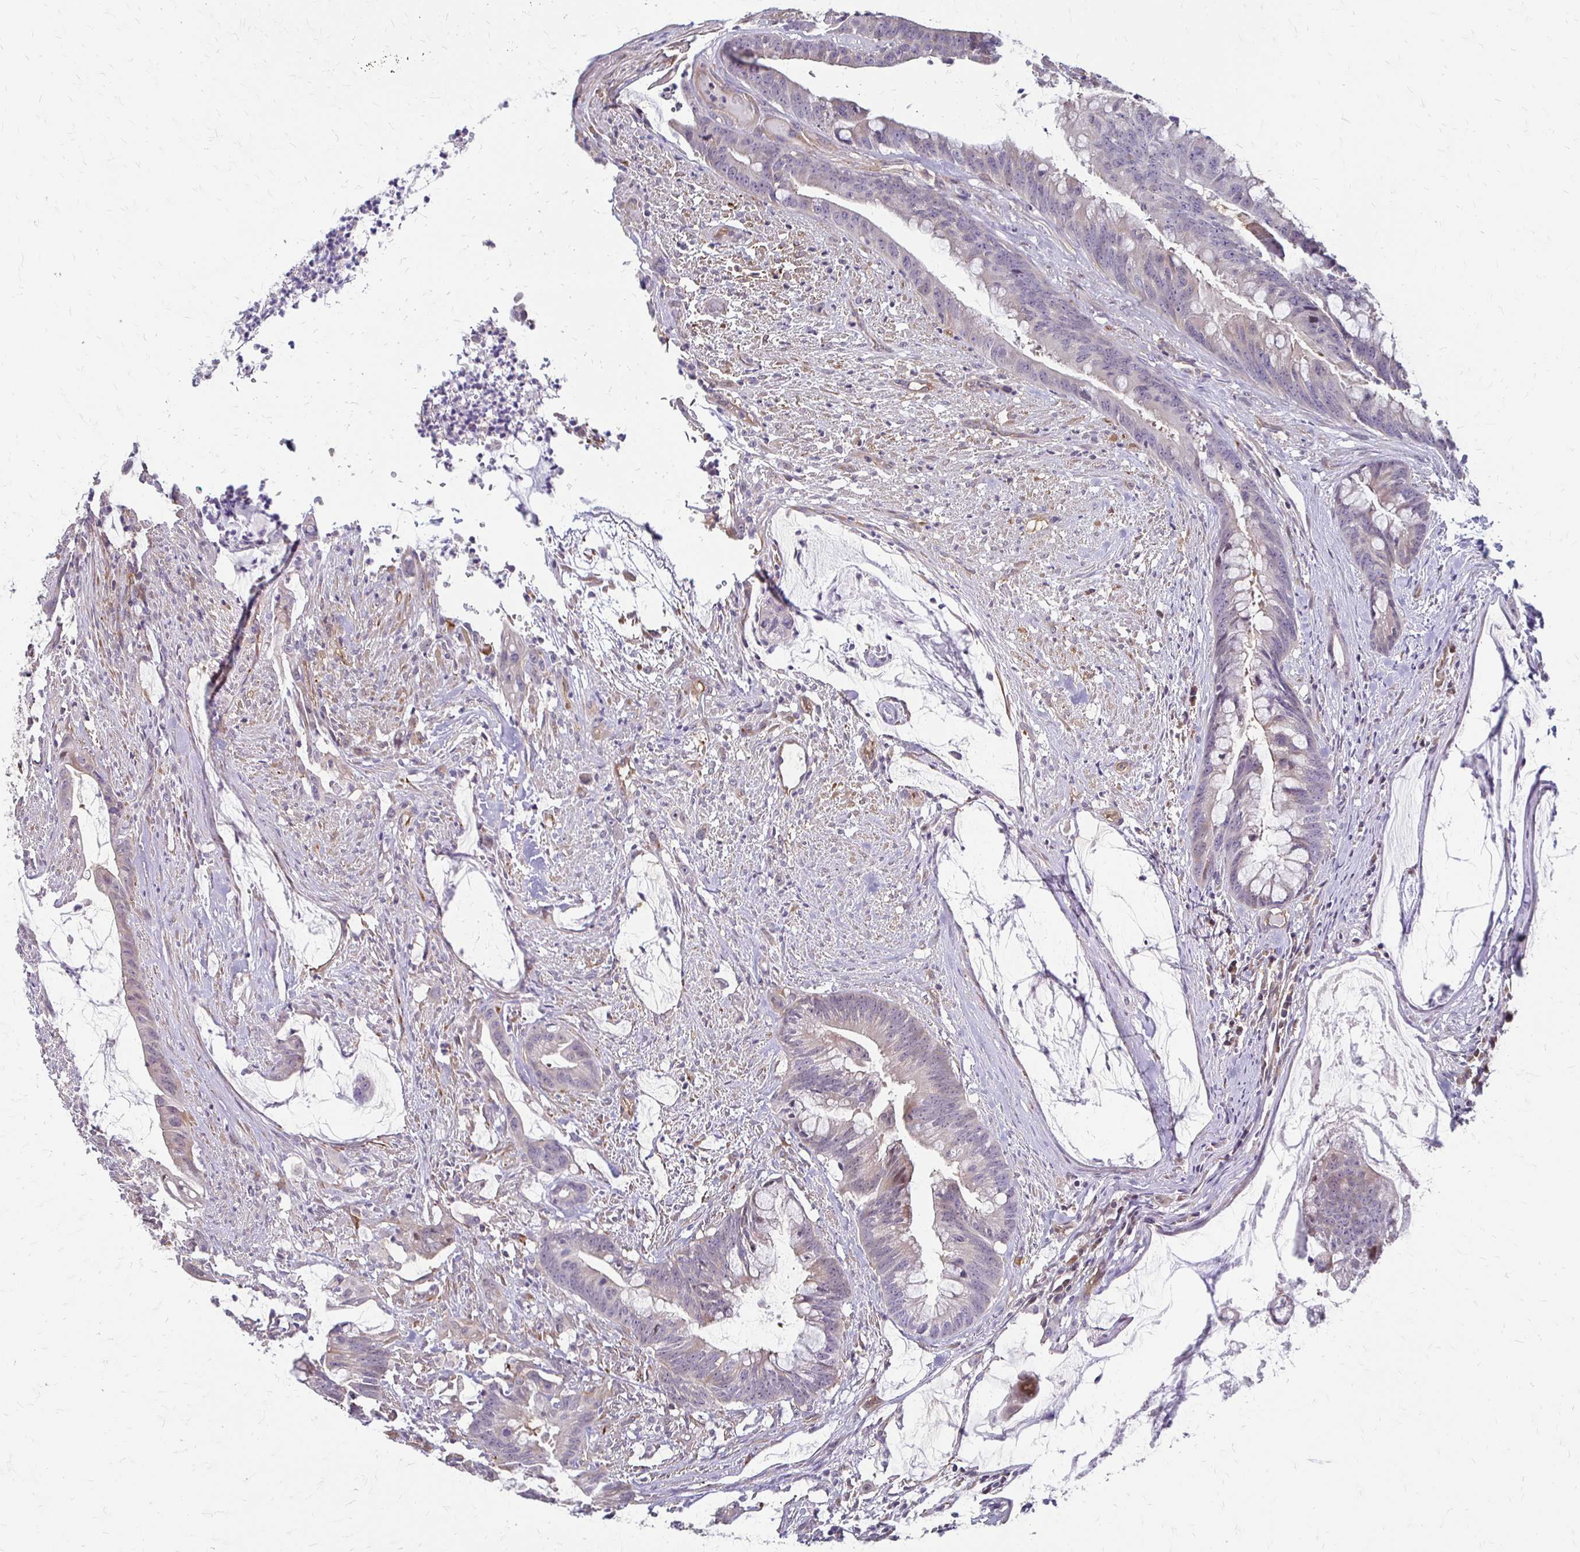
{"staining": {"intensity": "weak", "quantity": "<25%", "location": "cytoplasmic/membranous"}, "tissue": "colorectal cancer", "cell_type": "Tumor cells", "image_type": "cancer", "snomed": [{"axis": "morphology", "description": "Adenocarcinoma, NOS"}, {"axis": "topography", "description": "Colon"}], "caption": "This is a micrograph of IHC staining of adenocarcinoma (colorectal), which shows no staining in tumor cells. (Brightfield microscopy of DAB immunohistochemistry at high magnification).", "gene": "CFL2", "patient": {"sex": "male", "age": 62}}